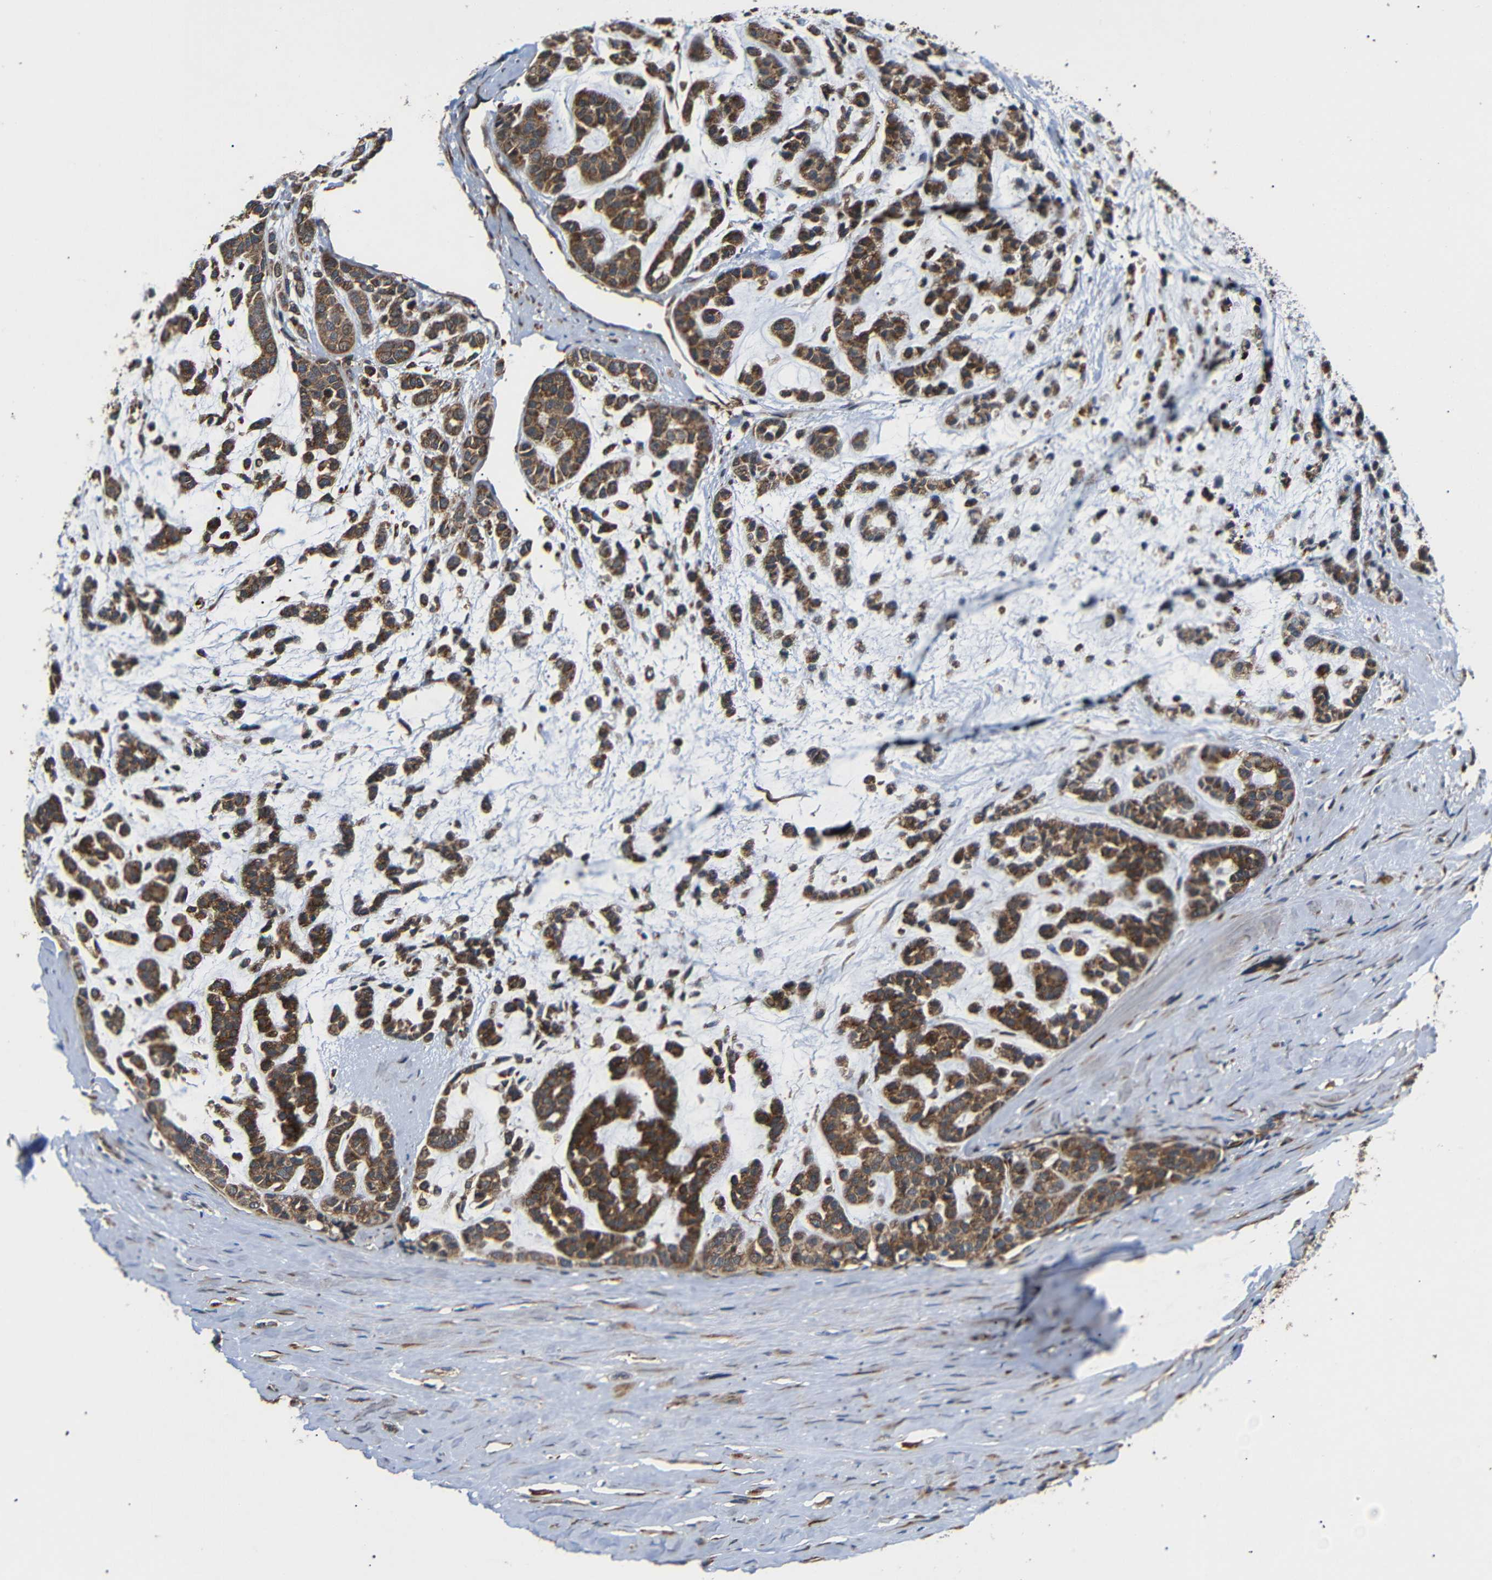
{"staining": {"intensity": "moderate", "quantity": ">75%", "location": "cytoplasmic/membranous"}, "tissue": "head and neck cancer", "cell_type": "Tumor cells", "image_type": "cancer", "snomed": [{"axis": "morphology", "description": "Adenocarcinoma, NOS"}, {"axis": "morphology", "description": "Adenoma, NOS"}, {"axis": "topography", "description": "Head-Neck"}], "caption": "Immunohistochemical staining of human head and neck adenocarcinoma shows moderate cytoplasmic/membranous protein positivity in approximately >75% of tumor cells.", "gene": "KANK4", "patient": {"sex": "female", "age": 55}}